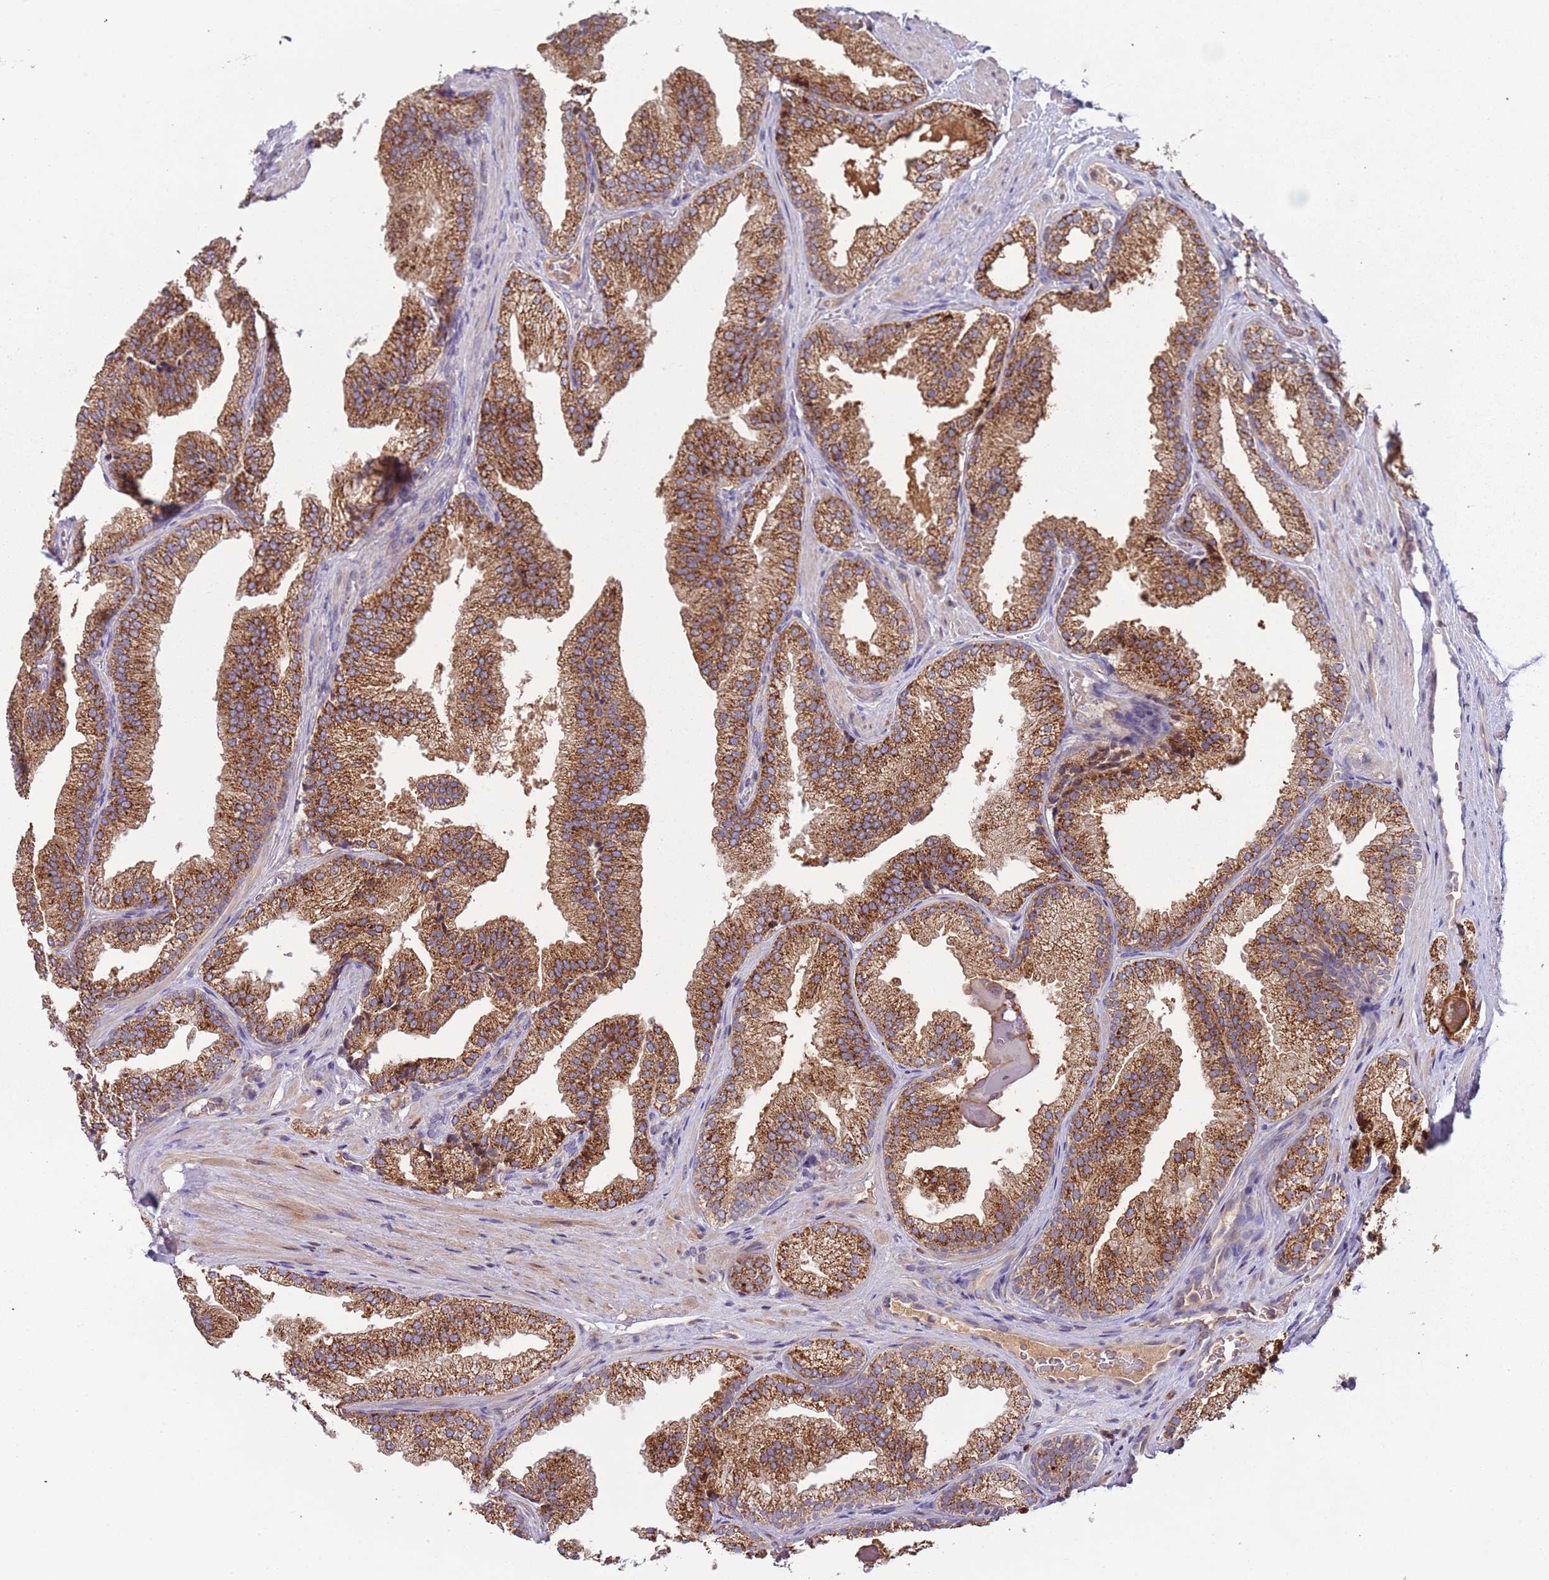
{"staining": {"intensity": "strong", "quantity": ">75%", "location": "cytoplasmic/membranous"}, "tissue": "prostate", "cell_type": "Glandular cells", "image_type": "normal", "snomed": [{"axis": "morphology", "description": "Normal tissue, NOS"}, {"axis": "topography", "description": "Prostate"}], "caption": "Protein staining by immunohistochemistry (IHC) exhibits strong cytoplasmic/membranous staining in approximately >75% of glandular cells in benign prostate.", "gene": "FECH", "patient": {"sex": "male", "age": 76}}